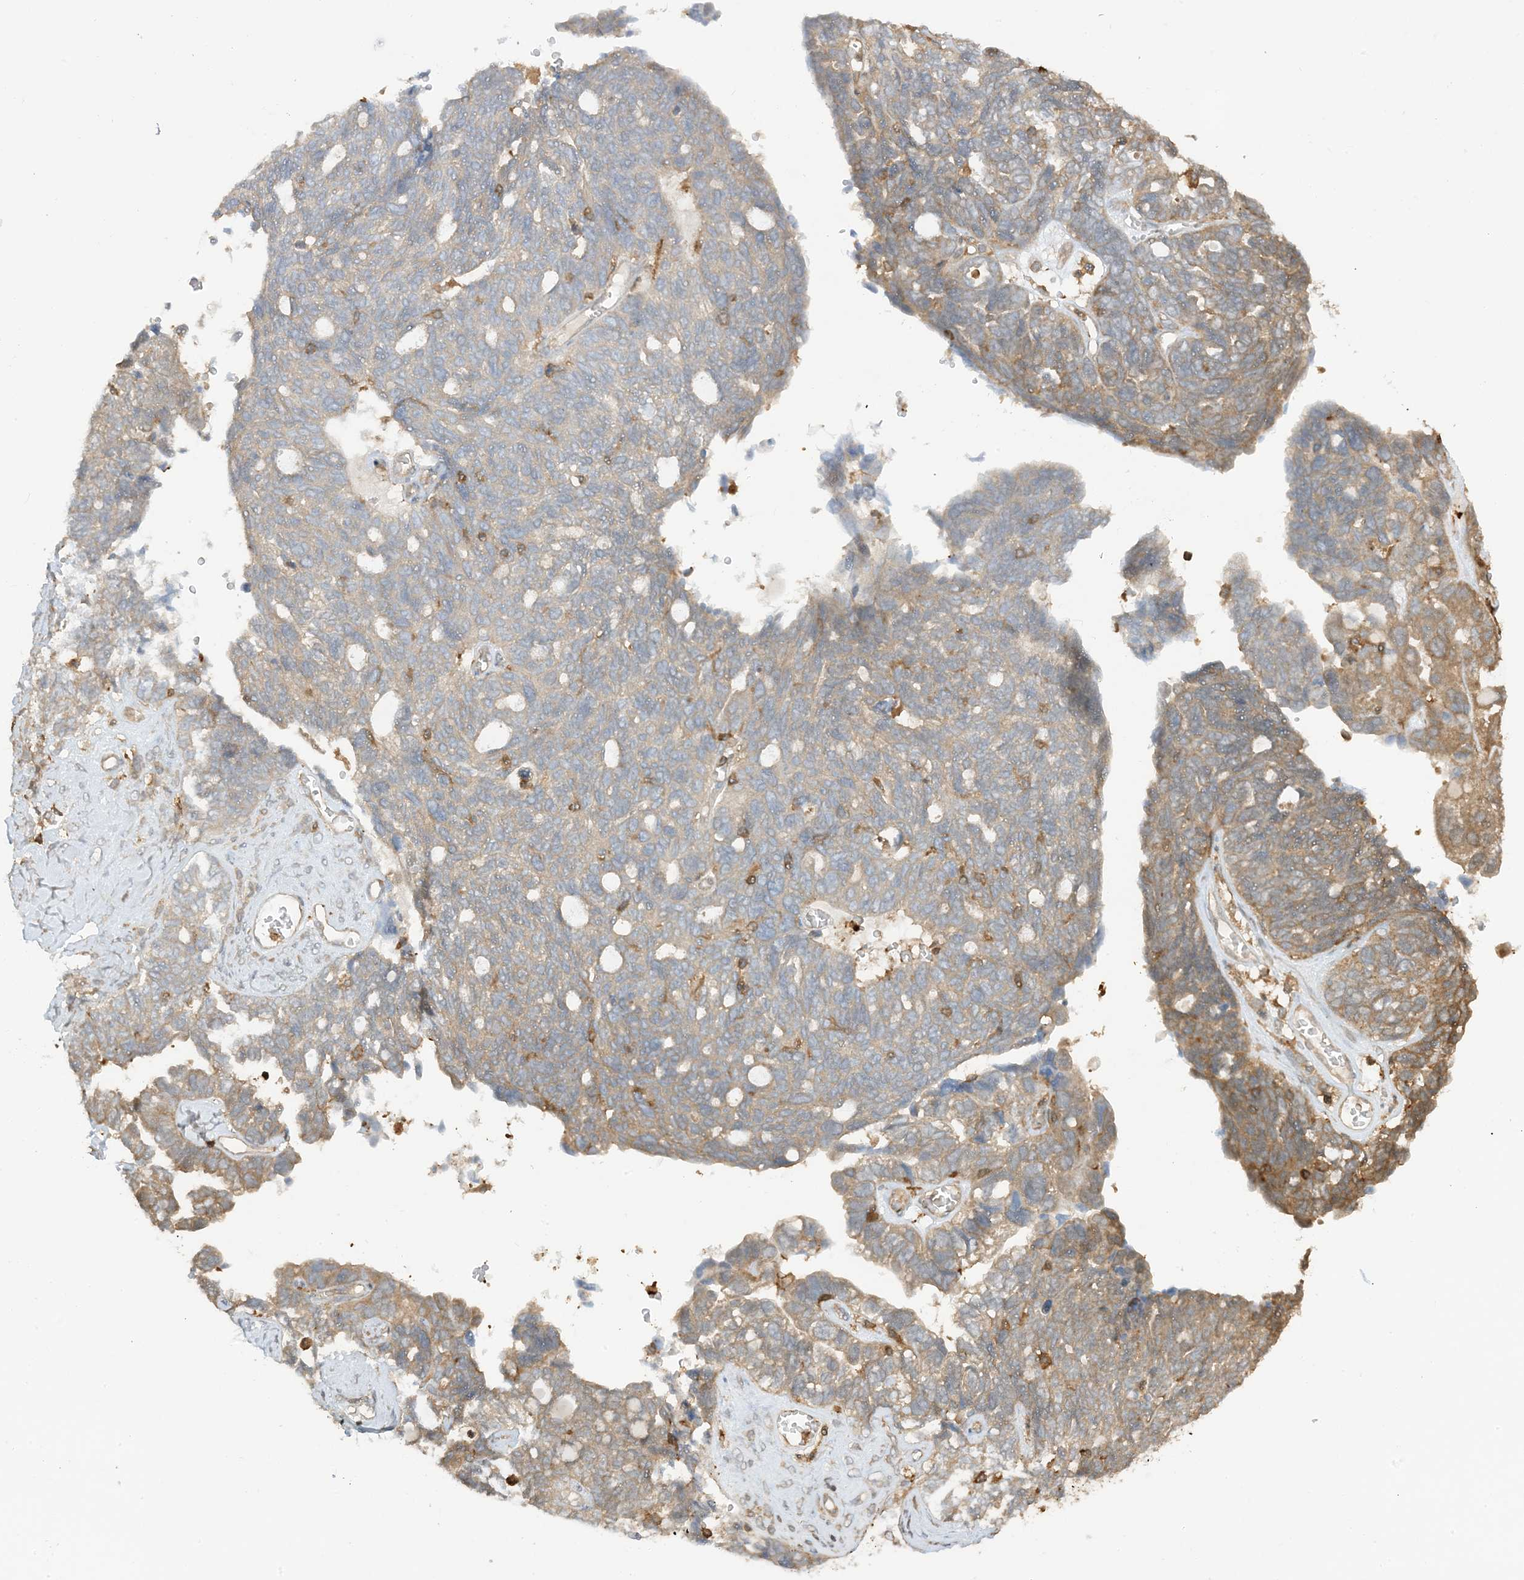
{"staining": {"intensity": "moderate", "quantity": "<25%", "location": "cytoplasmic/membranous"}, "tissue": "ovarian cancer", "cell_type": "Tumor cells", "image_type": "cancer", "snomed": [{"axis": "morphology", "description": "Cystadenocarcinoma, serous, NOS"}, {"axis": "topography", "description": "Ovary"}], "caption": "IHC (DAB) staining of human ovarian cancer (serous cystadenocarcinoma) reveals moderate cytoplasmic/membranous protein staining in approximately <25% of tumor cells. IHC stains the protein of interest in brown and the nuclei are stained blue.", "gene": "CAPZB", "patient": {"sex": "female", "age": 79}}